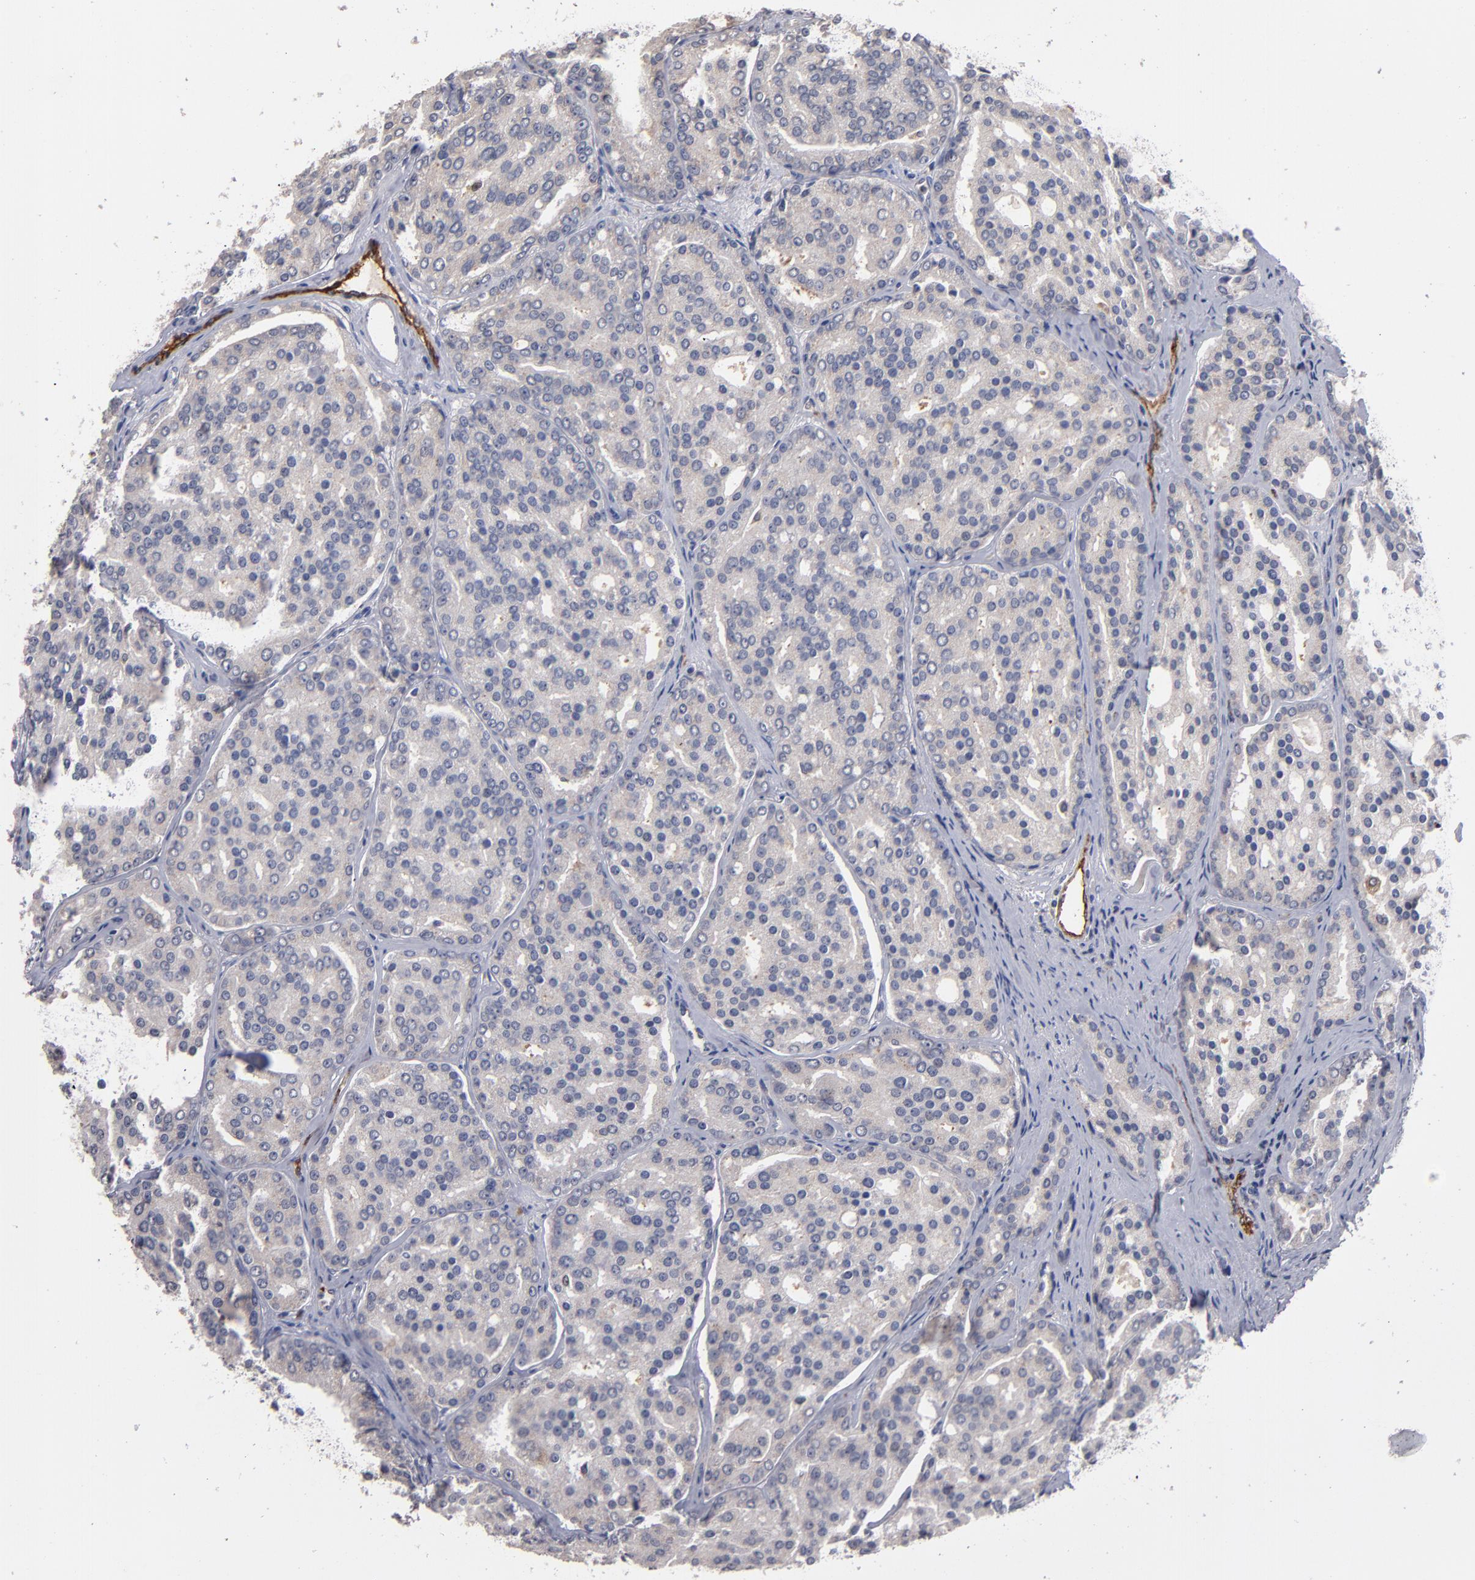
{"staining": {"intensity": "negative", "quantity": "none", "location": "none"}, "tissue": "prostate cancer", "cell_type": "Tumor cells", "image_type": "cancer", "snomed": [{"axis": "morphology", "description": "Adenocarcinoma, High grade"}, {"axis": "topography", "description": "Prostate"}], "caption": "Prostate cancer (adenocarcinoma (high-grade)) stained for a protein using IHC exhibits no expression tumor cells.", "gene": "SELP", "patient": {"sex": "male", "age": 64}}